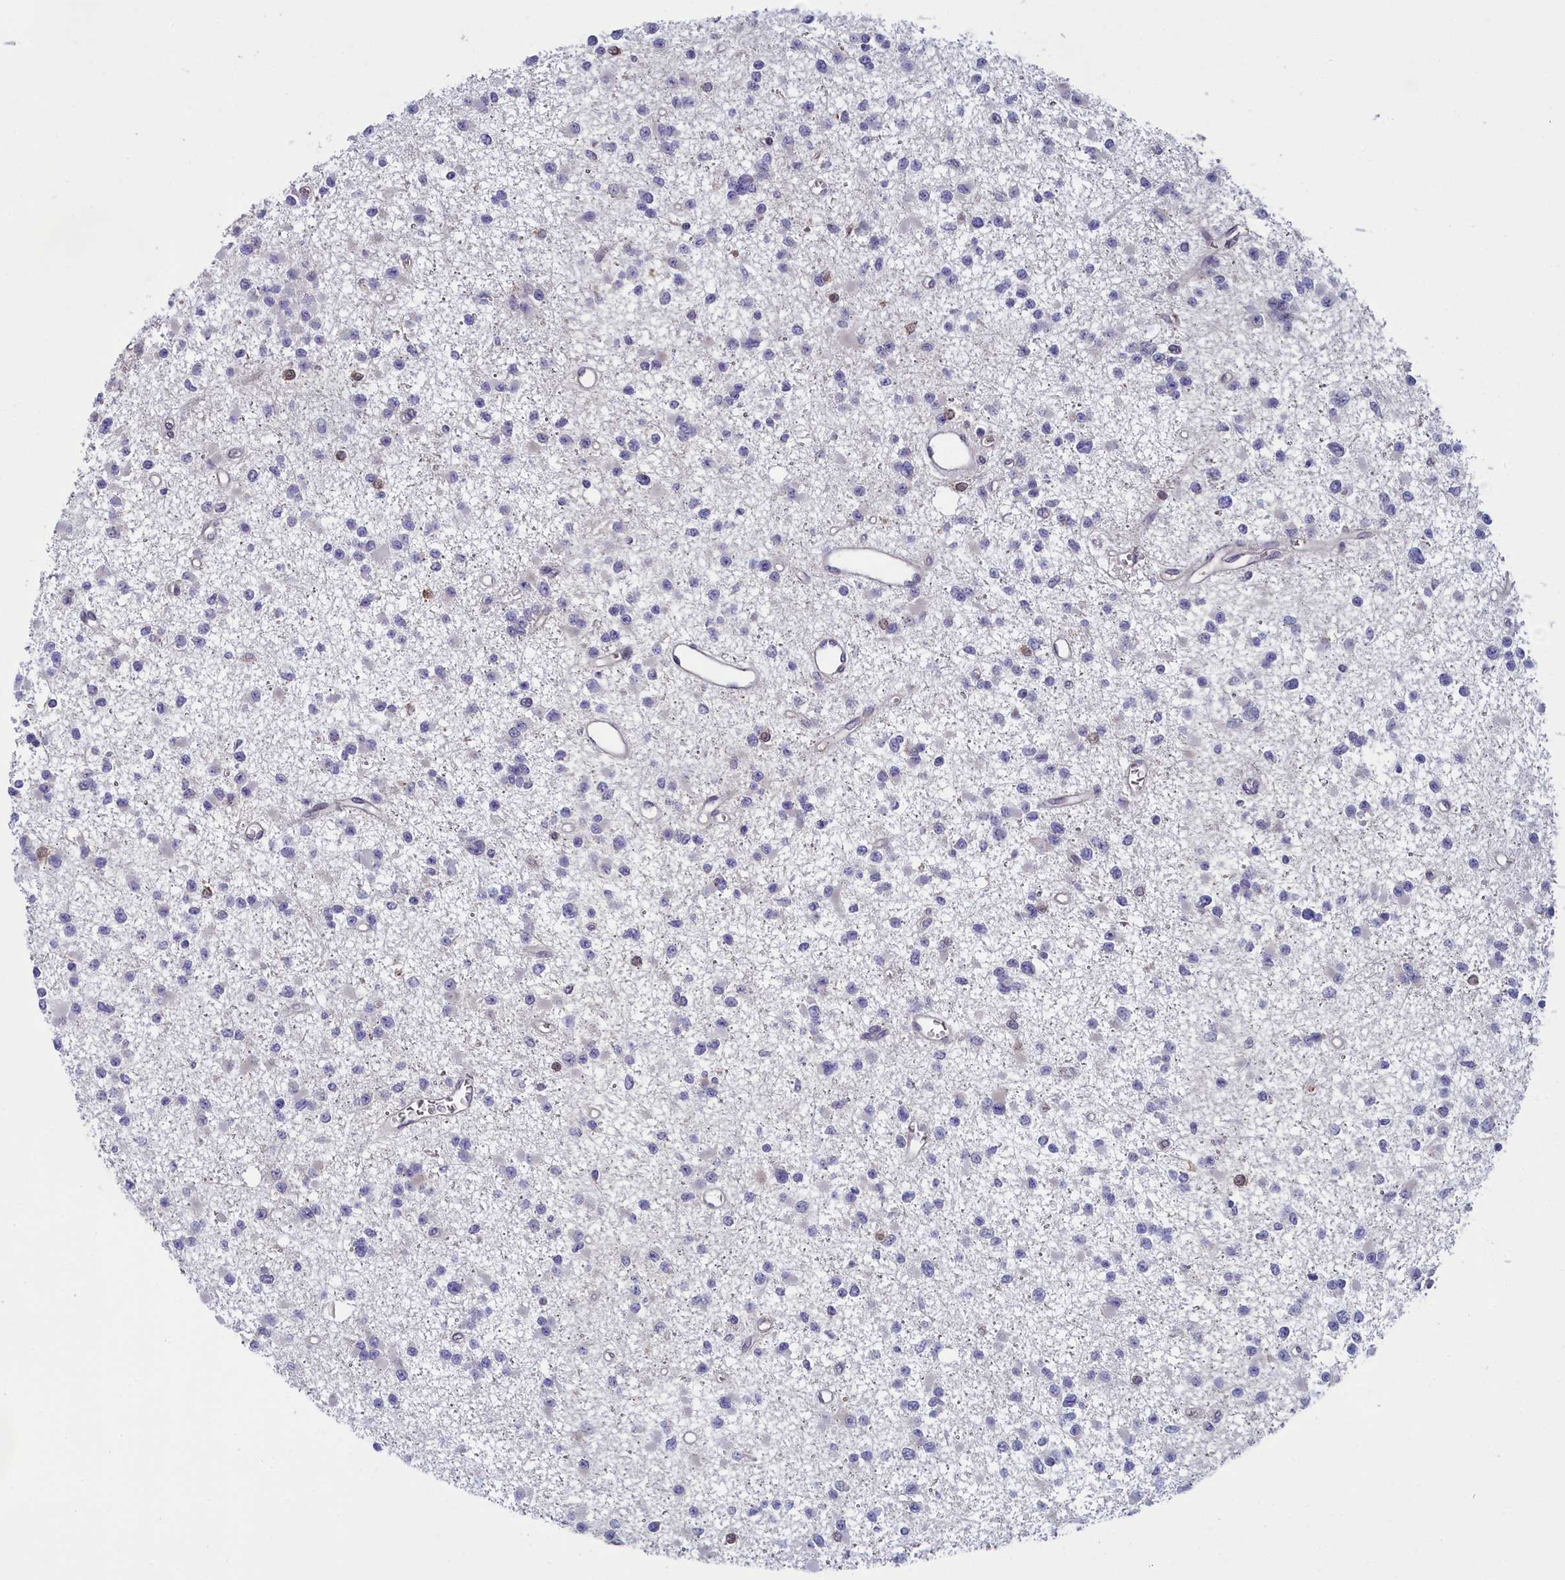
{"staining": {"intensity": "negative", "quantity": "none", "location": "none"}, "tissue": "glioma", "cell_type": "Tumor cells", "image_type": "cancer", "snomed": [{"axis": "morphology", "description": "Glioma, malignant, Low grade"}, {"axis": "topography", "description": "Brain"}], "caption": "Immunohistochemistry of human glioma displays no staining in tumor cells. Nuclei are stained in blue.", "gene": "MRI1", "patient": {"sex": "female", "age": 22}}